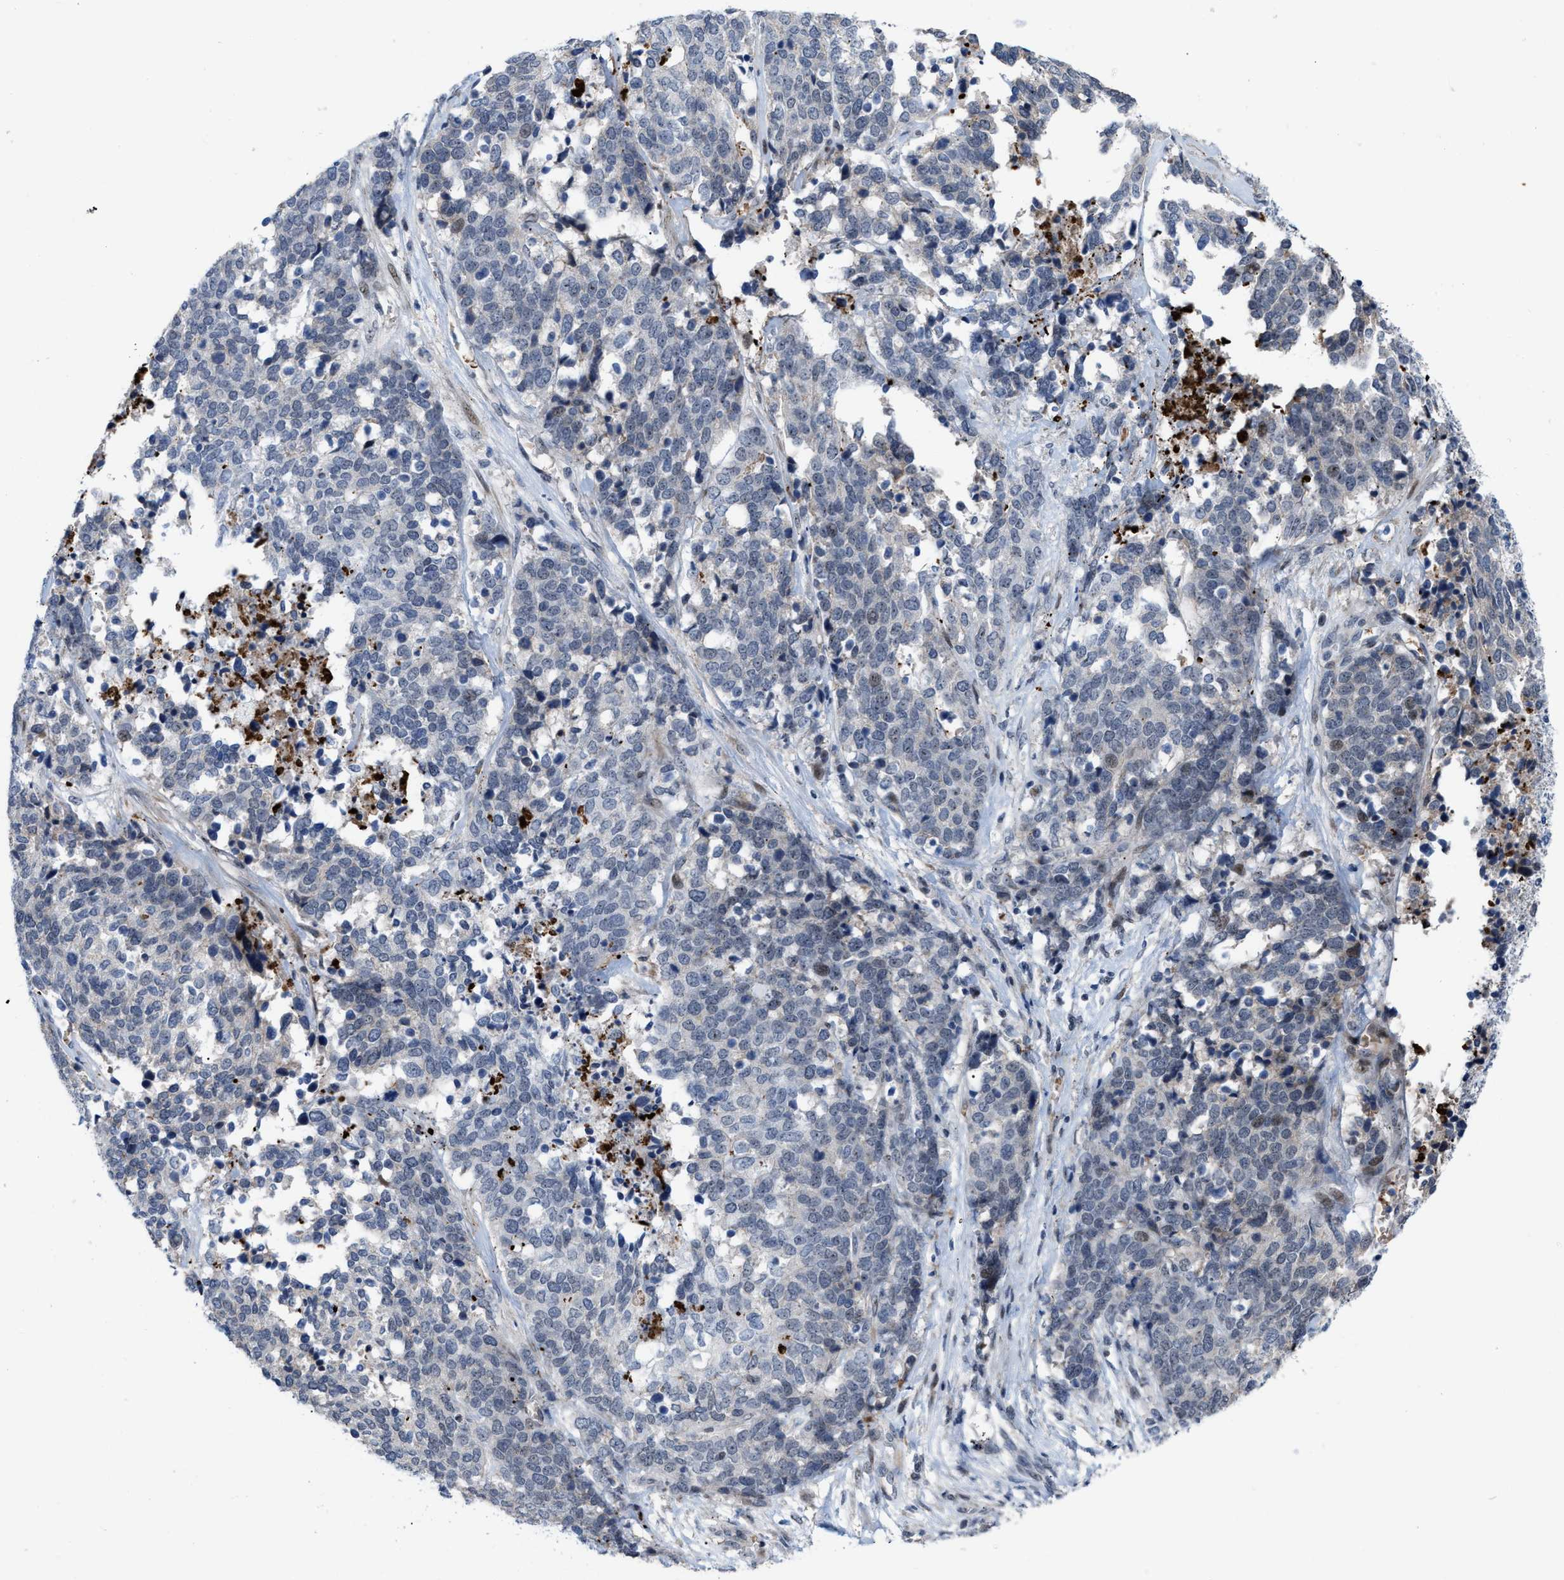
{"staining": {"intensity": "weak", "quantity": "<25%", "location": "cytoplasmic/membranous,nuclear"}, "tissue": "ovarian cancer", "cell_type": "Tumor cells", "image_type": "cancer", "snomed": [{"axis": "morphology", "description": "Cystadenocarcinoma, serous, NOS"}, {"axis": "topography", "description": "Ovary"}], "caption": "A high-resolution image shows immunohistochemistry (IHC) staining of ovarian cancer, which demonstrates no significant staining in tumor cells.", "gene": "POLR1F", "patient": {"sex": "female", "age": 44}}